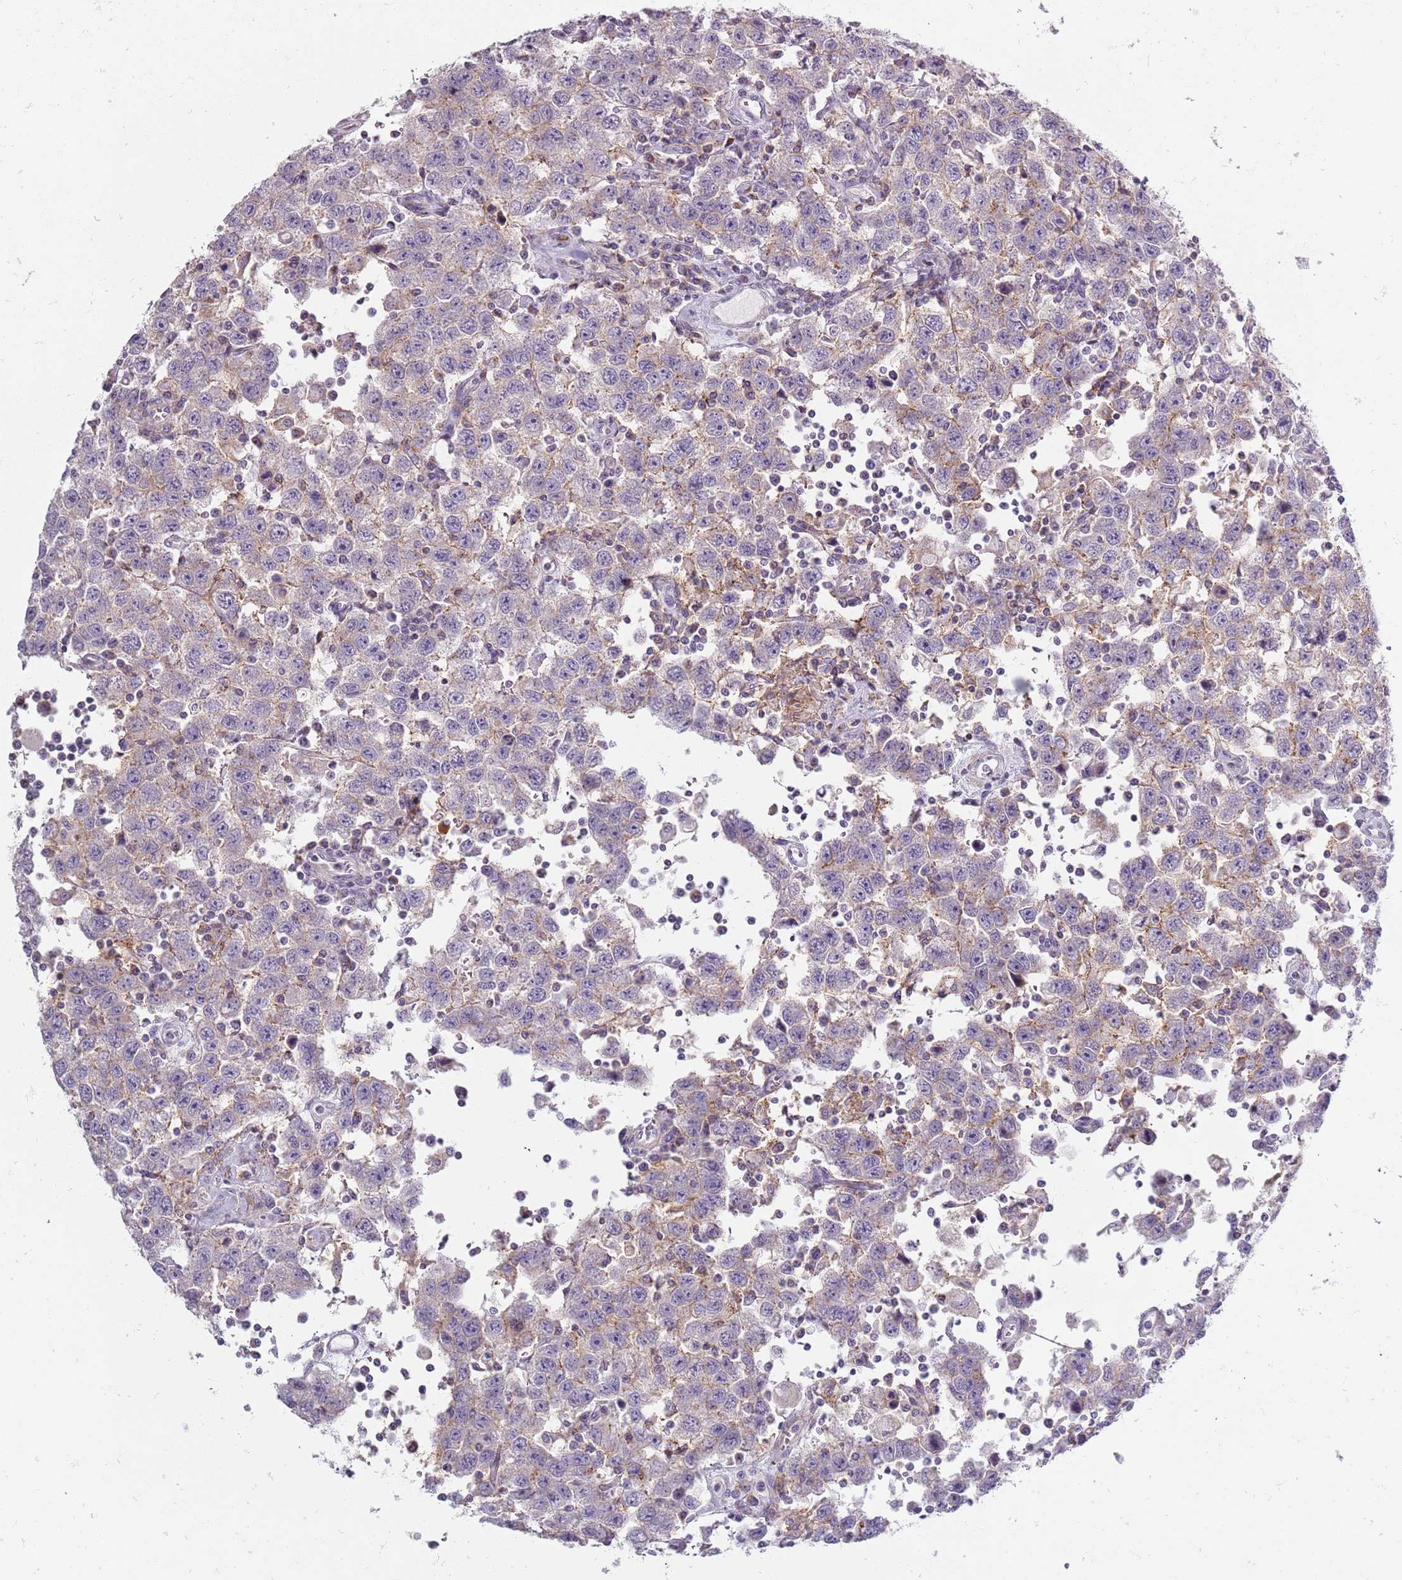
{"staining": {"intensity": "negative", "quantity": "none", "location": "none"}, "tissue": "testis cancer", "cell_type": "Tumor cells", "image_type": "cancer", "snomed": [{"axis": "morphology", "description": "Seminoma, NOS"}, {"axis": "topography", "description": "Testis"}], "caption": "An image of human seminoma (testis) is negative for staining in tumor cells. (DAB (3,3'-diaminobenzidine) immunohistochemistry (IHC) visualized using brightfield microscopy, high magnification).", "gene": "SYNGR3", "patient": {"sex": "male", "age": 41}}